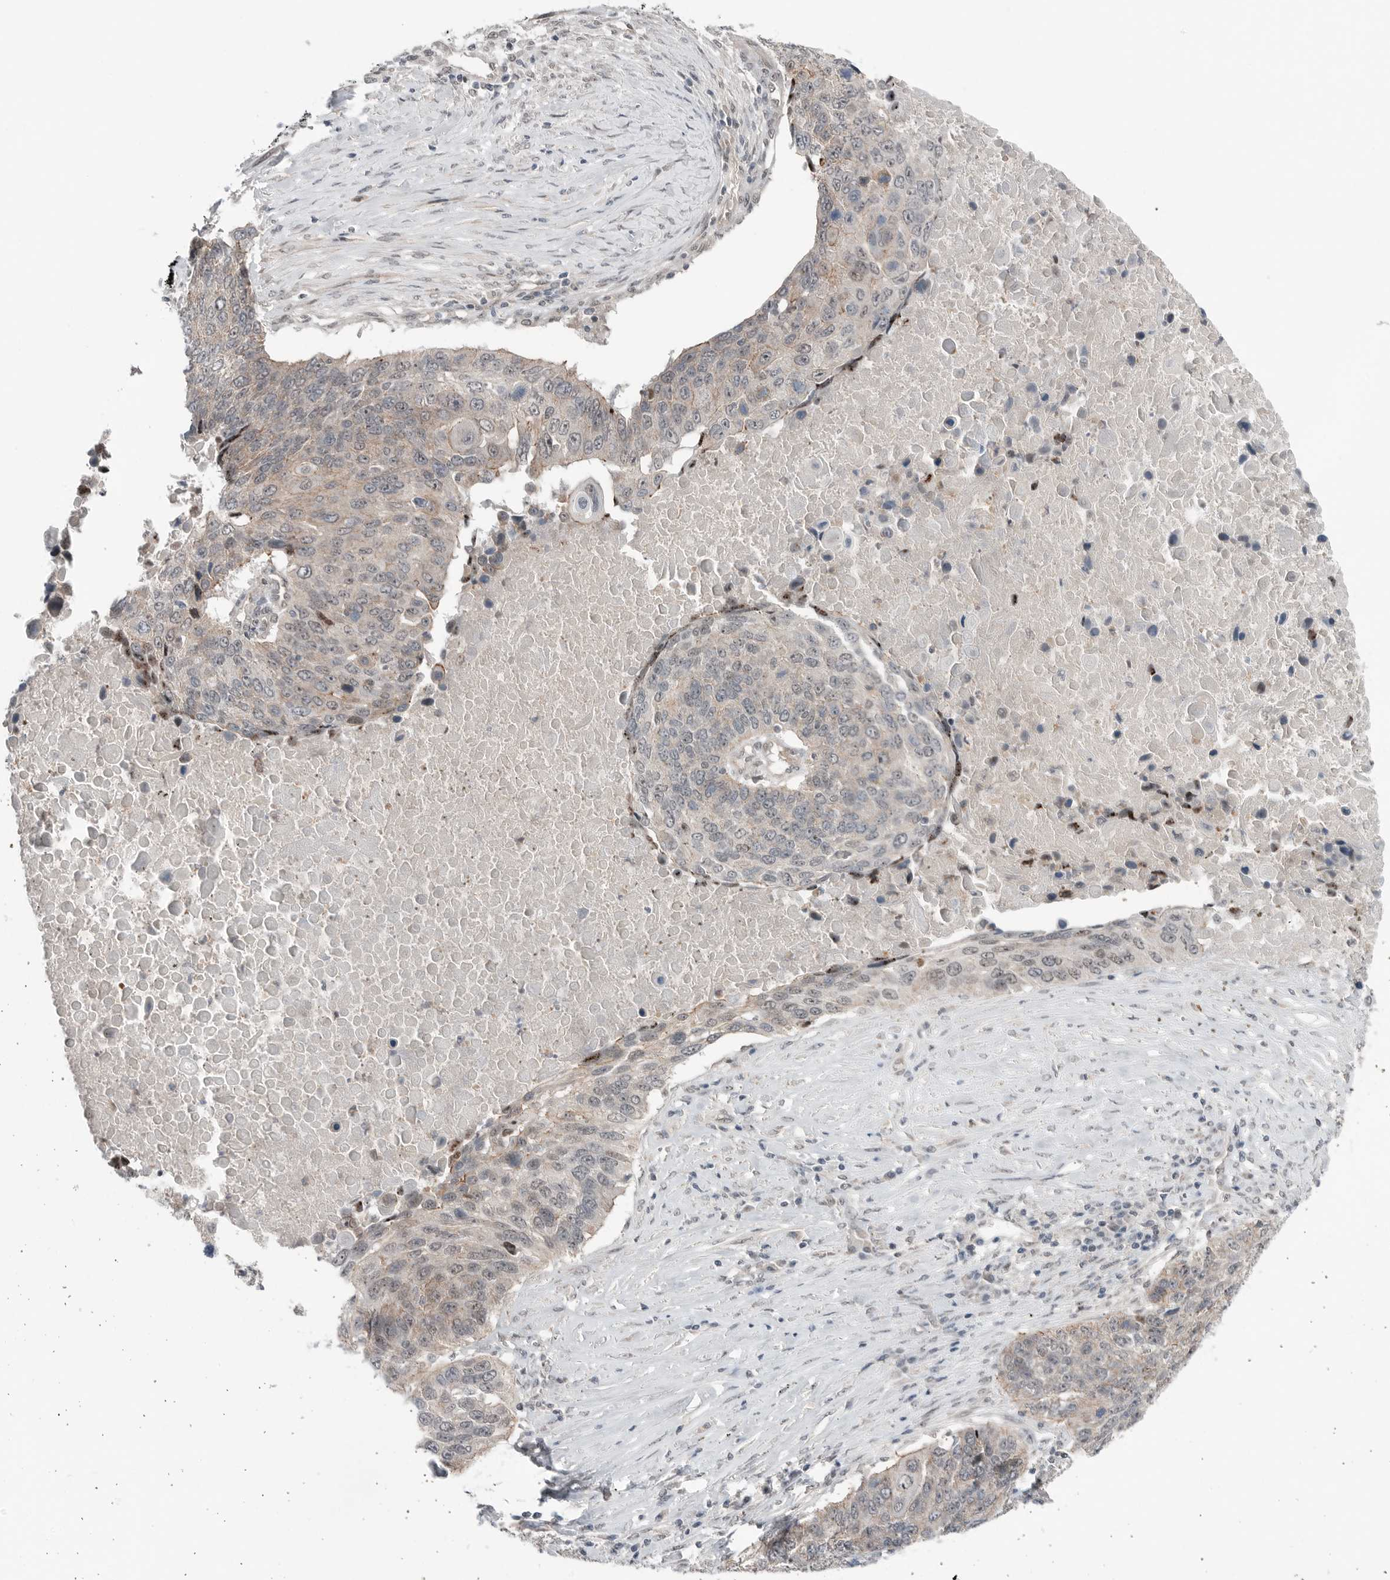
{"staining": {"intensity": "weak", "quantity": "25%-75%", "location": "cytoplasmic/membranous"}, "tissue": "lung cancer", "cell_type": "Tumor cells", "image_type": "cancer", "snomed": [{"axis": "morphology", "description": "Squamous cell carcinoma, NOS"}, {"axis": "topography", "description": "Lung"}], "caption": "Protein staining of lung squamous cell carcinoma tissue displays weak cytoplasmic/membranous staining in about 25%-75% of tumor cells.", "gene": "NTAQ1", "patient": {"sex": "male", "age": 66}}